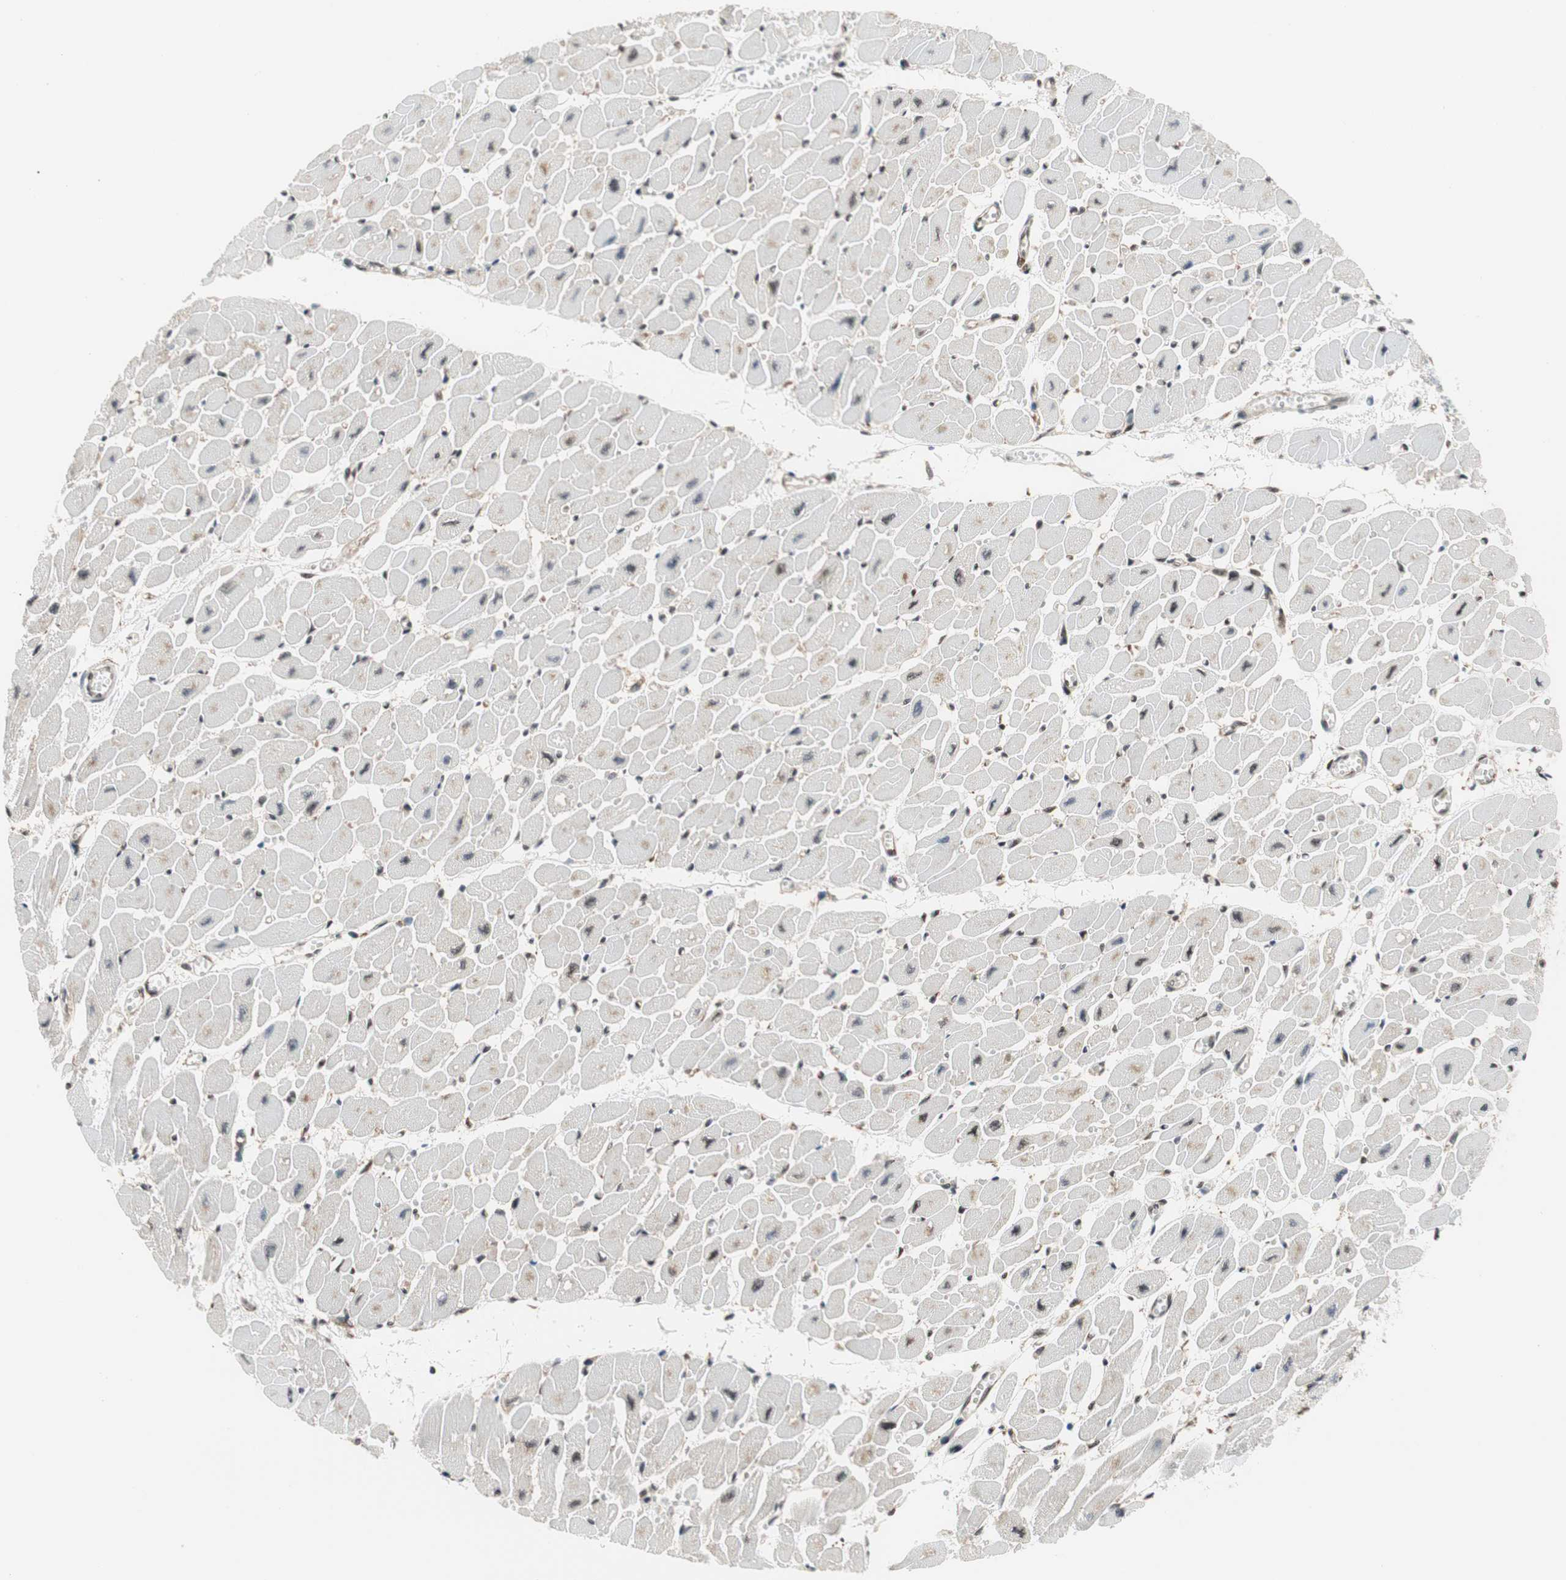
{"staining": {"intensity": "weak", "quantity": "25%-75%", "location": "nuclear"}, "tissue": "heart muscle", "cell_type": "Cardiomyocytes", "image_type": "normal", "snomed": [{"axis": "morphology", "description": "Normal tissue, NOS"}, {"axis": "topography", "description": "Heart"}], "caption": "Human heart muscle stained with a brown dye displays weak nuclear positive expression in approximately 25%-75% of cardiomyocytes.", "gene": "ZNF512B", "patient": {"sex": "female", "age": 54}}